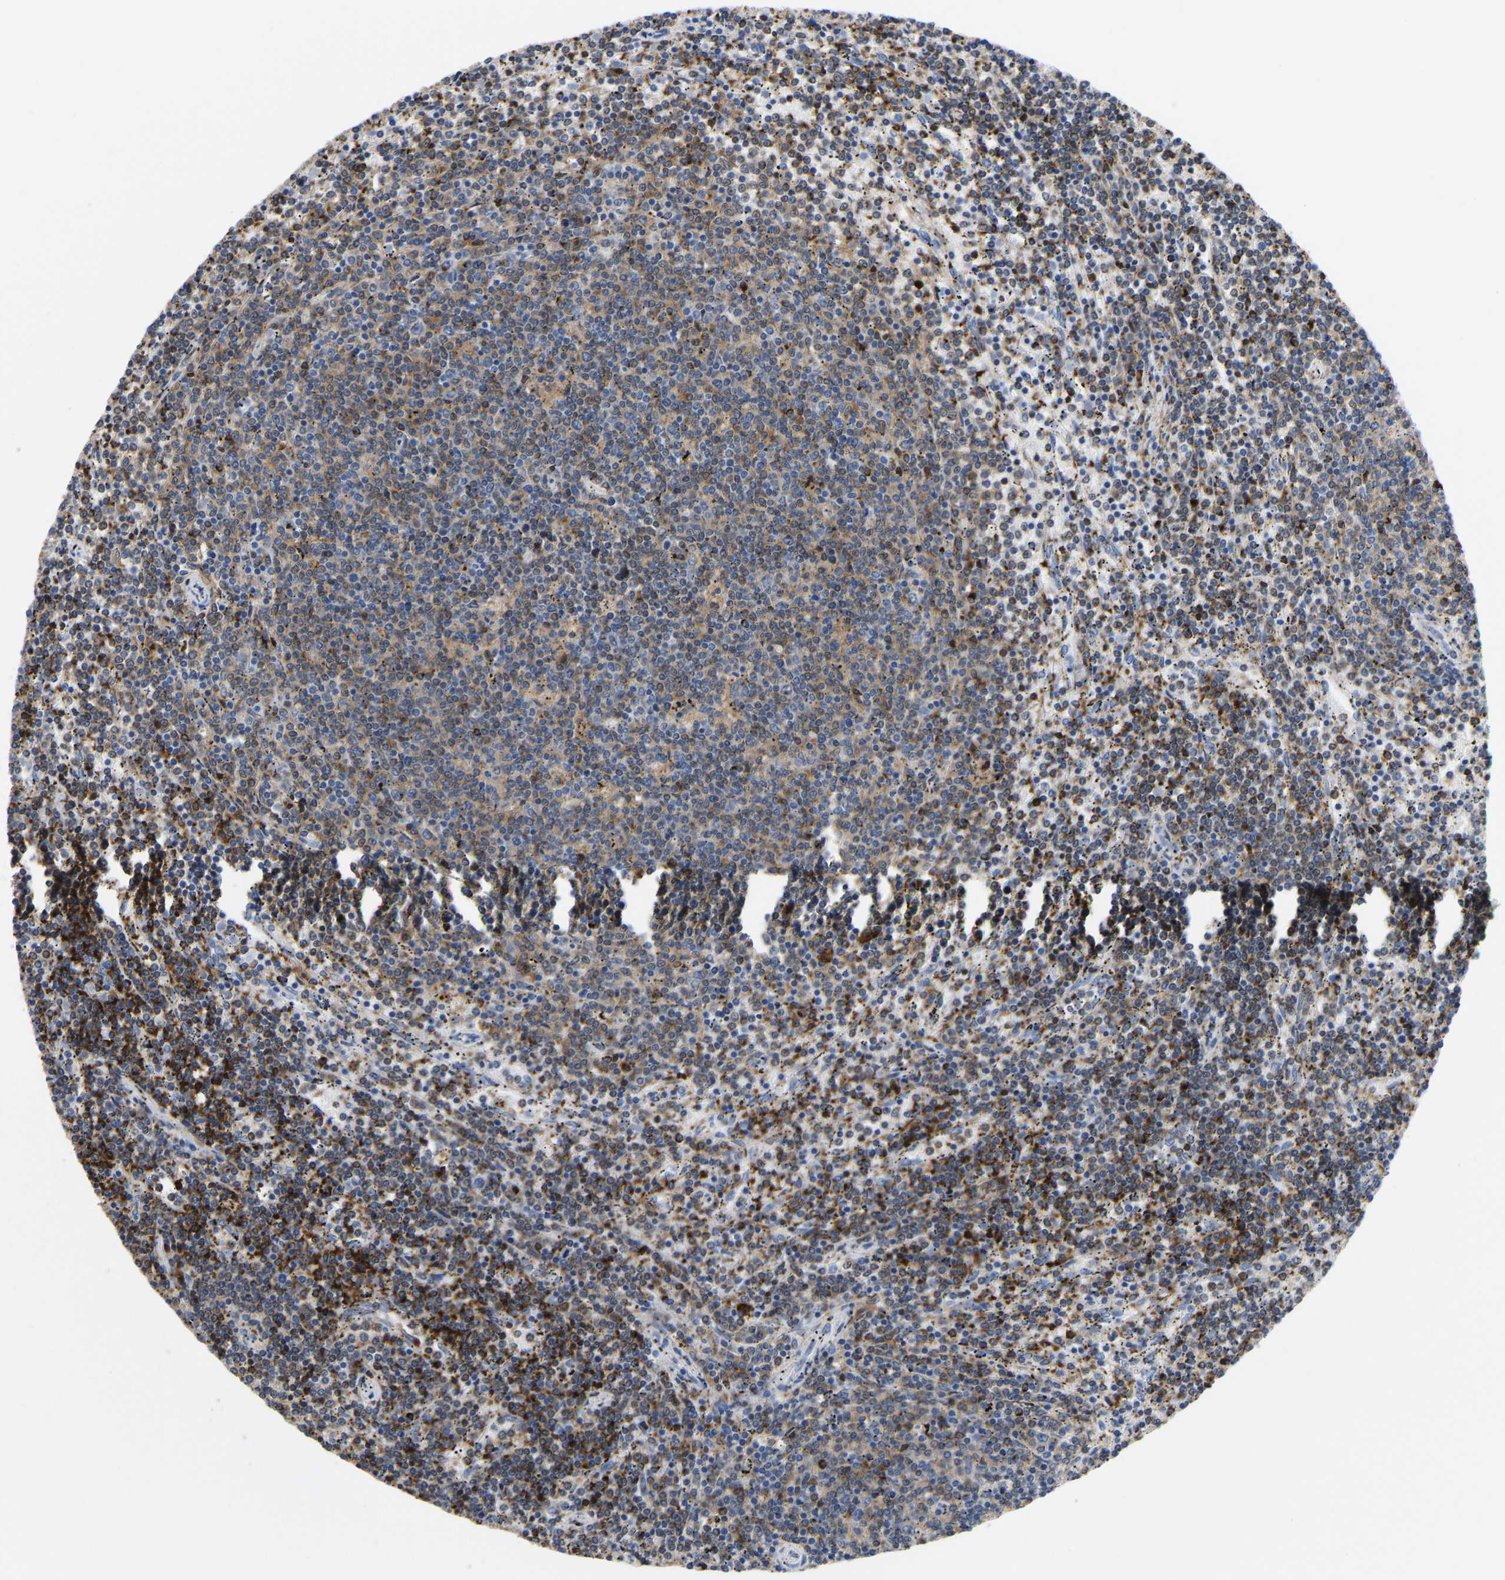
{"staining": {"intensity": "moderate", "quantity": ">75%", "location": "cytoplasmic/membranous"}, "tissue": "lymphoma", "cell_type": "Tumor cells", "image_type": "cancer", "snomed": [{"axis": "morphology", "description": "Malignant lymphoma, non-Hodgkin's type, Low grade"}, {"axis": "topography", "description": "Spleen"}], "caption": "Moderate cytoplasmic/membranous protein positivity is seen in approximately >75% of tumor cells in malignant lymphoma, non-Hodgkin's type (low-grade). The protein of interest is stained brown, and the nuclei are stained in blue (DAB IHC with brightfield microscopy, high magnification).", "gene": "FGF18", "patient": {"sex": "female", "age": 50}}